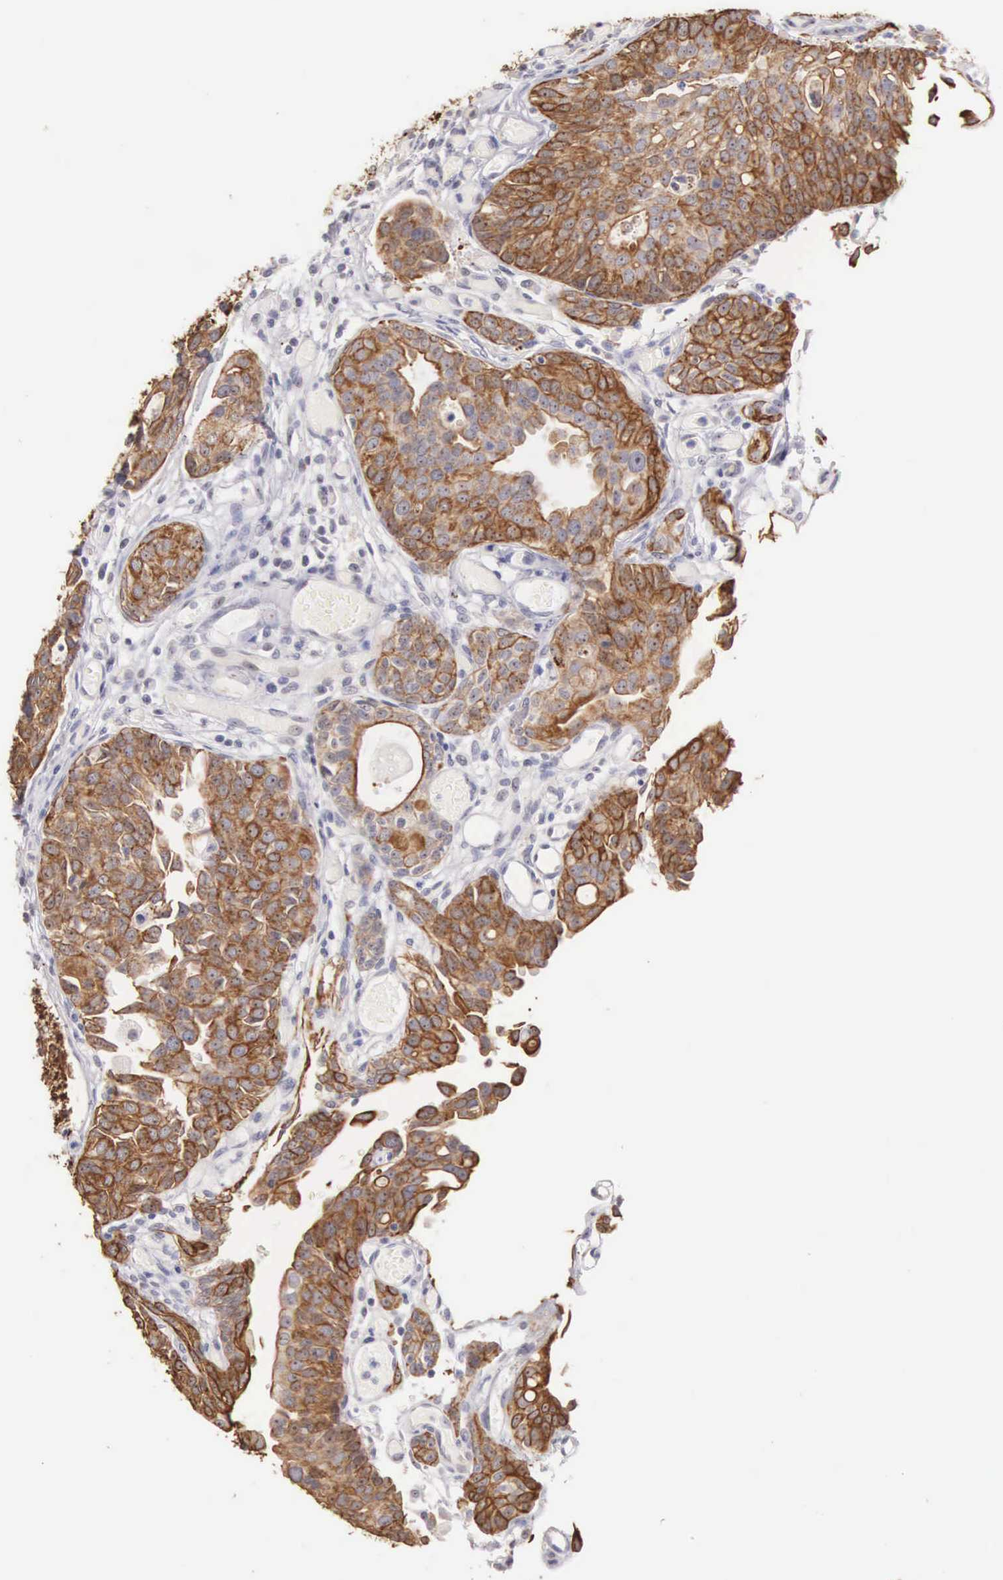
{"staining": {"intensity": "strong", "quantity": ">75%", "location": "cytoplasmic/membranous"}, "tissue": "urothelial cancer", "cell_type": "Tumor cells", "image_type": "cancer", "snomed": [{"axis": "morphology", "description": "Urothelial carcinoma, High grade"}, {"axis": "topography", "description": "Urinary bladder"}], "caption": "Tumor cells demonstrate high levels of strong cytoplasmic/membranous expression in approximately >75% of cells in human urothelial cancer.", "gene": "PIR", "patient": {"sex": "male", "age": 78}}